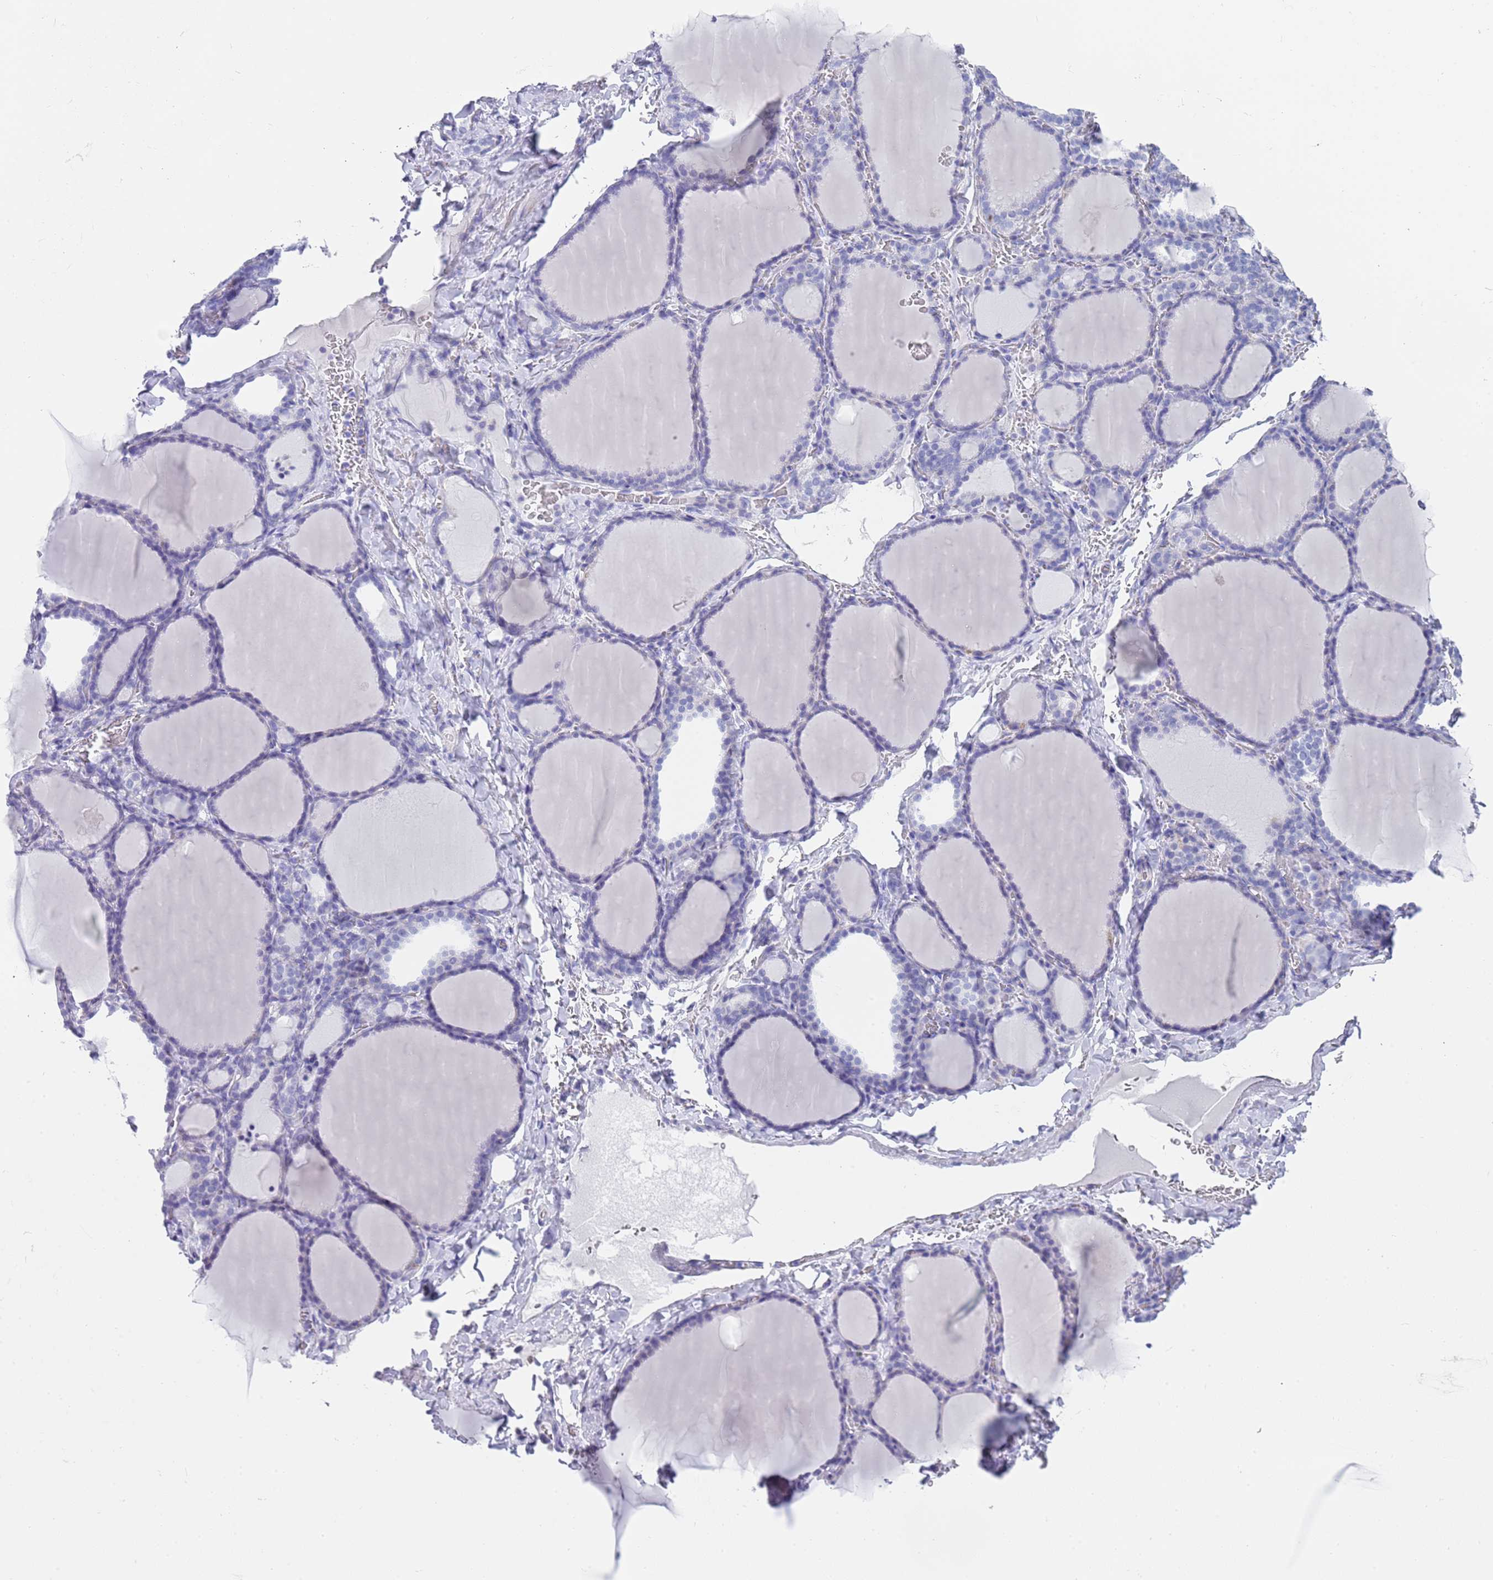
{"staining": {"intensity": "negative", "quantity": "none", "location": "none"}, "tissue": "thyroid gland", "cell_type": "Glandular cells", "image_type": "normal", "snomed": [{"axis": "morphology", "description": "Normal tissue, NOS"}, {"axis": "topography", "description": "Thyroid gland"}], "caption": "IHC of unremarkable thyroid gland displays no positivity in glandular cells.", "gene": "CPXM2", "patient": {"sex": "female", "age": 39}}